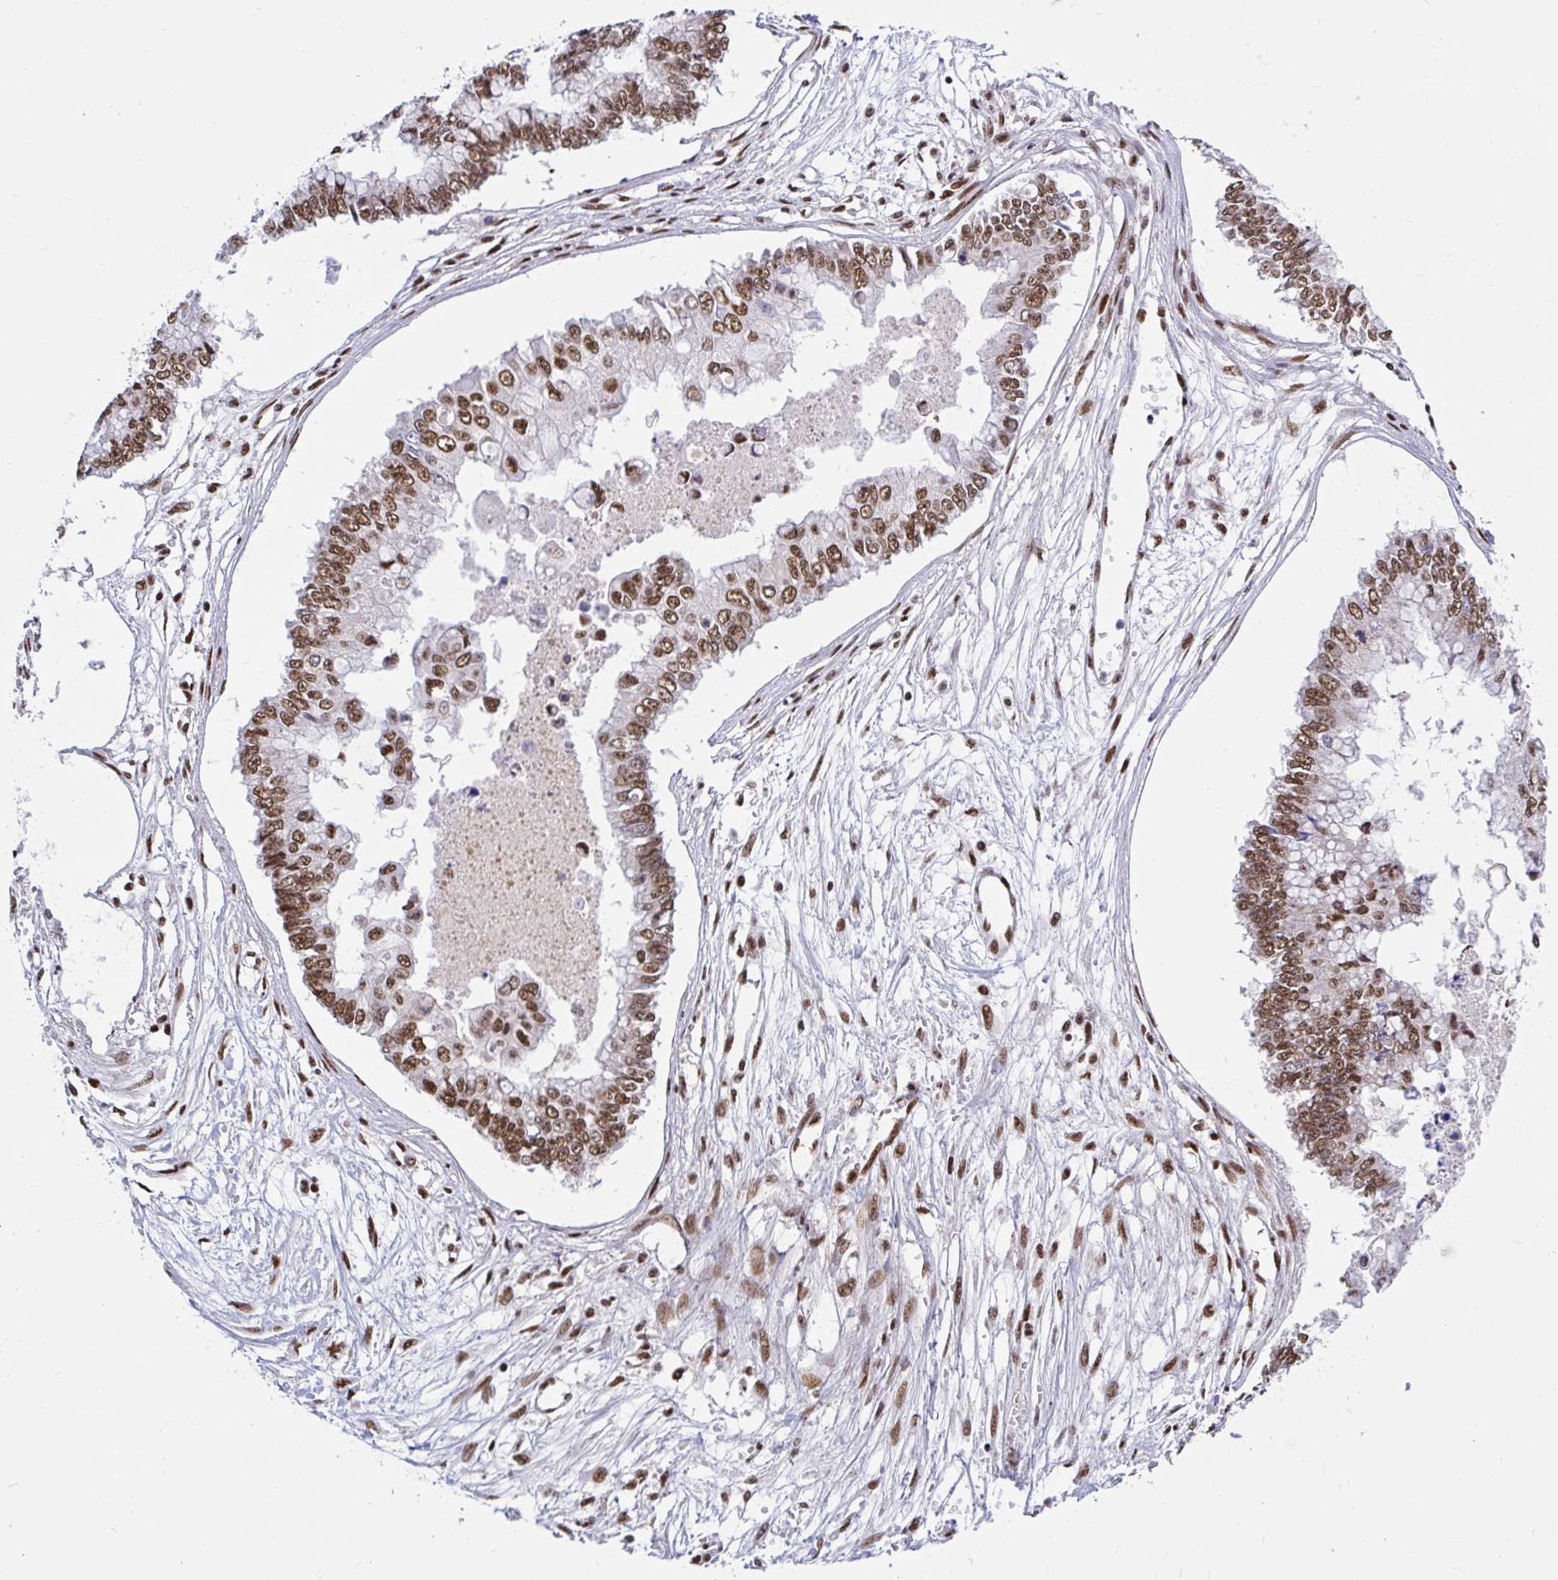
{"staining": {"intensity": "moderate", "quantity": ">75%", "location": "nuclear"}, "tissue": "ovarian cancer", "cell_type": "Tumor cells", "image_type": "cancer", "snomed": [{"axis": "morphology", "description": "Cystadenocarcinoma, mucinous, NOS"}, {"axis": "topography", "description": "Ovary"}], "caption": "Tumor cells reveal moderate nuclear staining in approximately >75% of cells in ovarian cancer.", "gene": "ABCA9", "patient": {"sex": "female", "age": 72}}